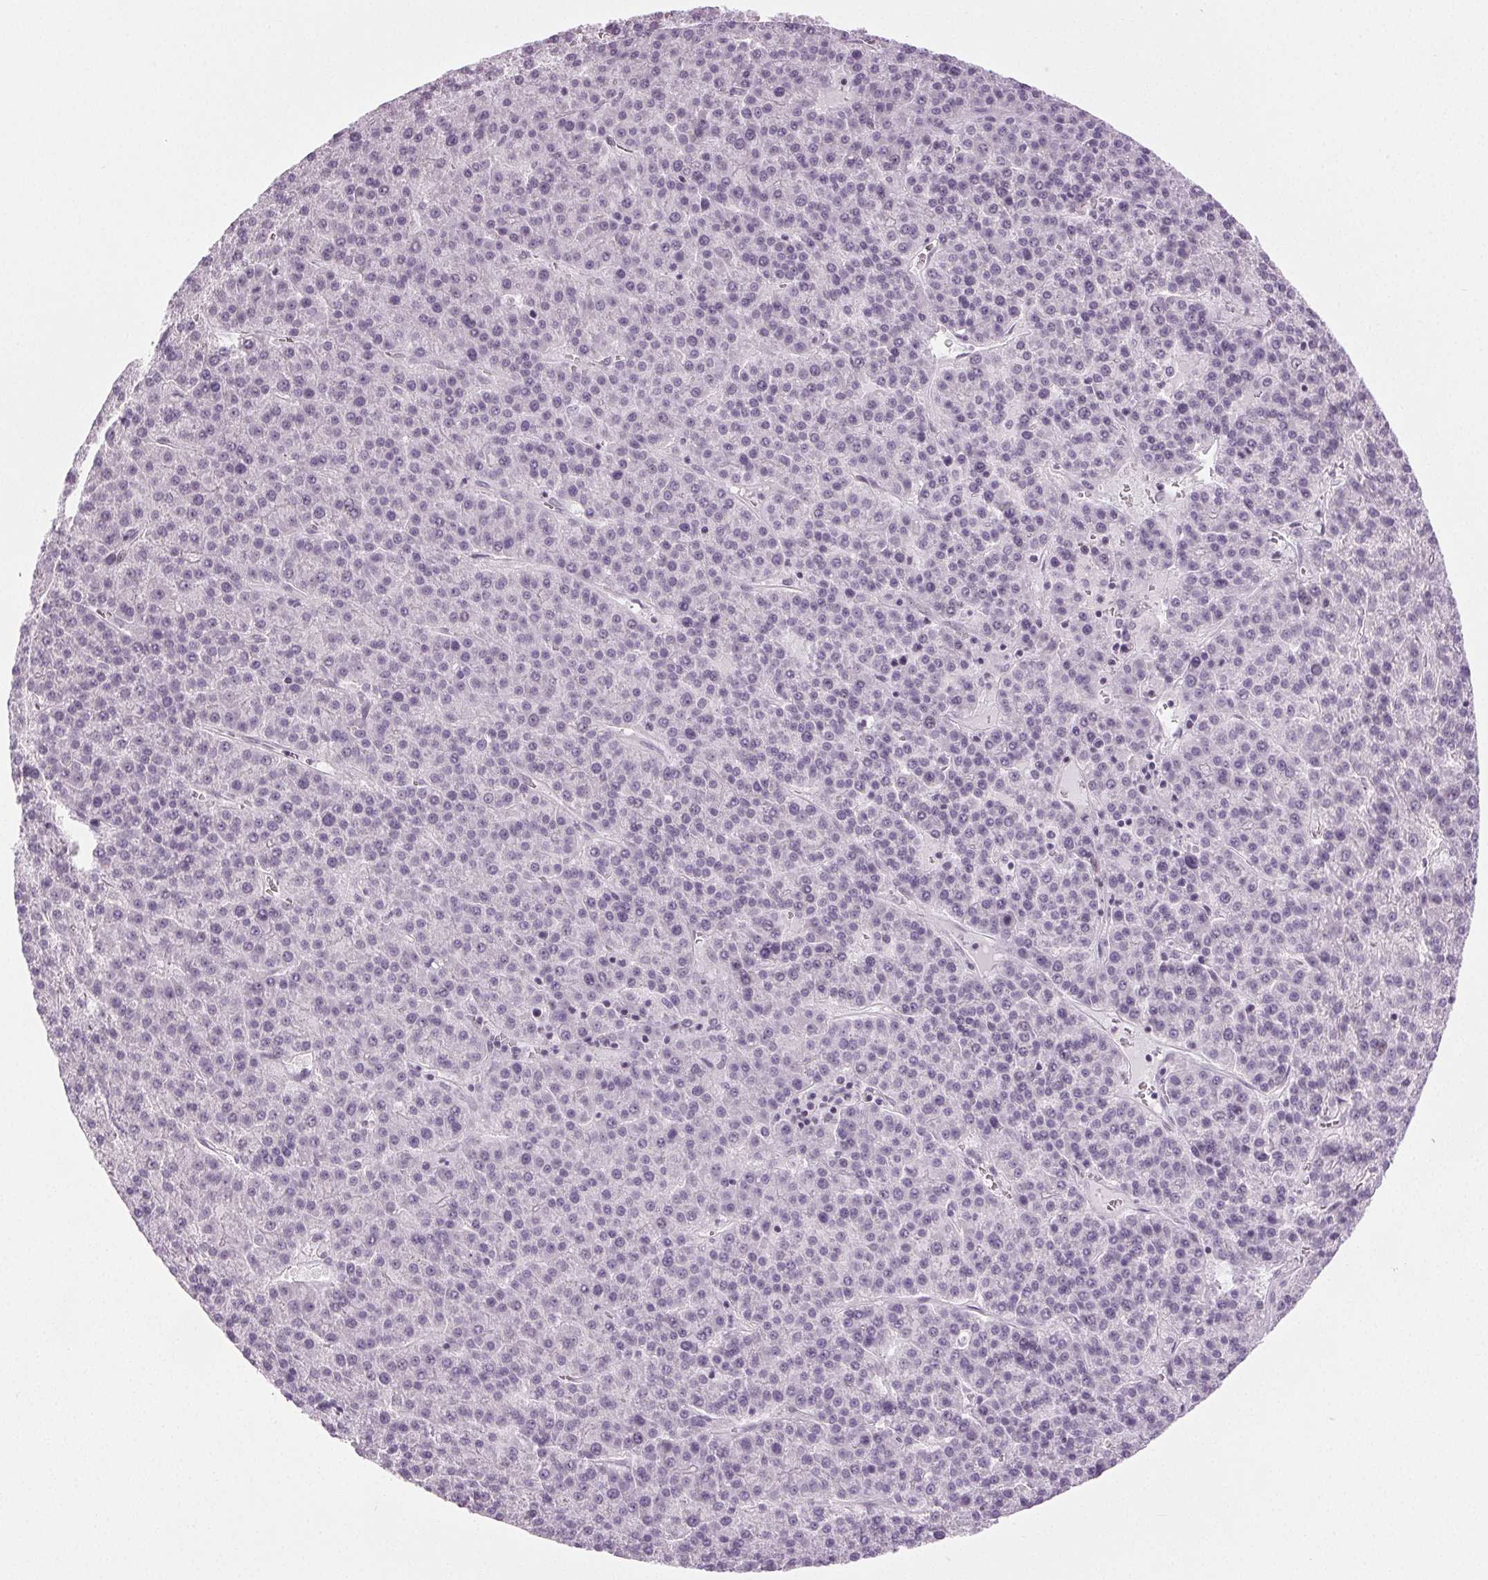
{"staining": {"intensity": "negative", "quantity": "none", "location": "none"}, "tissue": "liver cancer", "cell_type": "Tumor cells", "image_type": "cancer", "snomed": [{"axis": "morphology", "description": "Carcinoma, Hepatocellular, NOS"}, {"axis": "topography", "description": "Liver"}], "caption": "This is a histopathology image of IHC staining of liver cancer (hepatocellular carcinoma), which shows no positivity in tumor cells.", "gene": "IGF2BP1", "patient": {"sex": "female", "age": 58}}